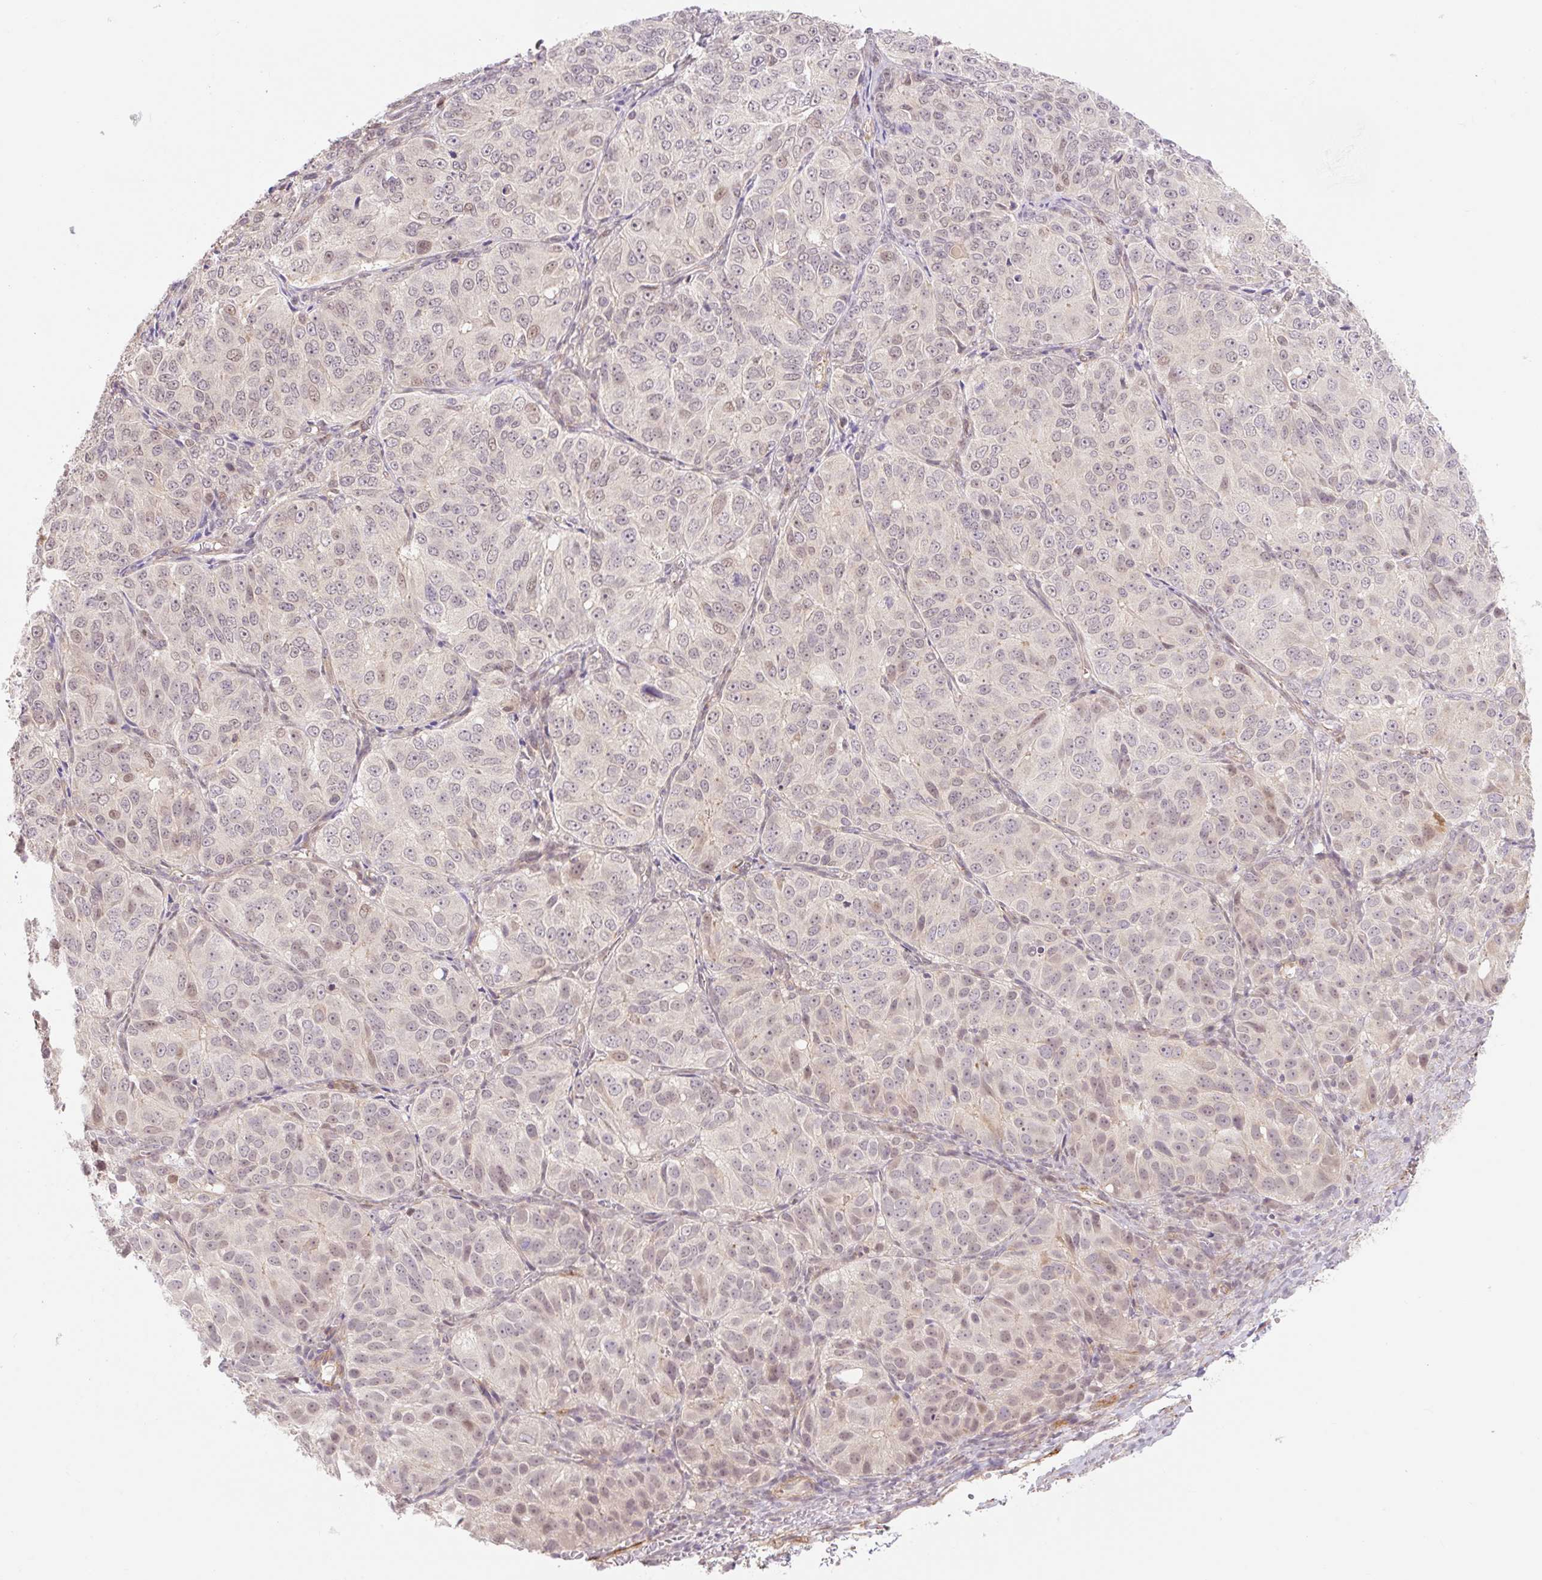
{"staining": {"intensity": "weak", "quantity": "<25%", "location": "nuclear"}, "tissue": "ovarian cancer", "cell_type": "Tumor cells", "image_type": "cancer", "snomed": [{"axis": "morphology", "description": "Carcinoma, endometroid"}, {"axis": "topography", "description": "Ovary"}], "caption": "Tumor cells show no significant expression in ovarian cancer.", "gene": "EMC10", "patient": {"sex": "female", "age": 51}}